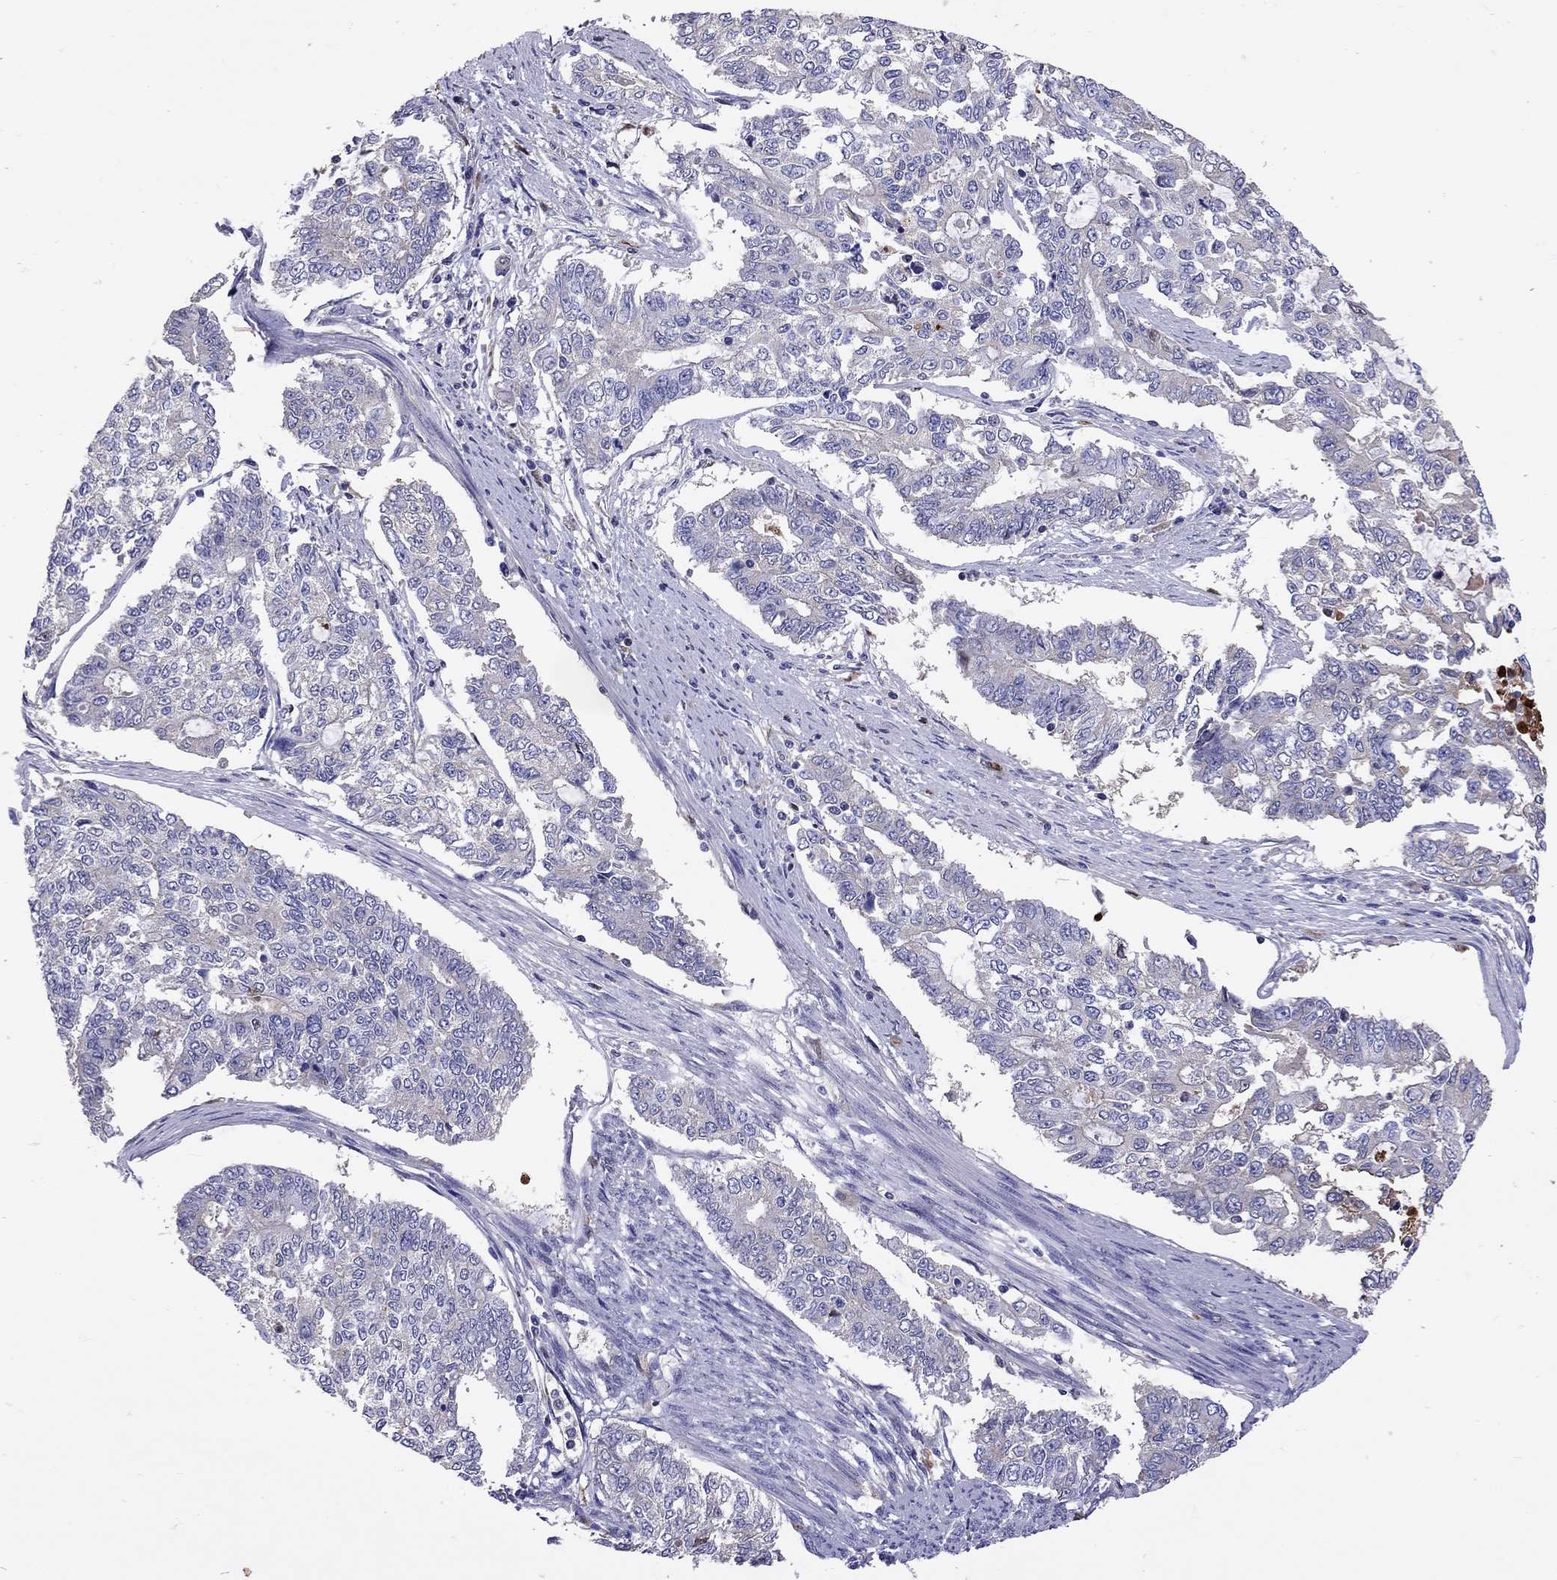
{"staining": {"intensity": "weak", "quantity": "<25%", "location": "cytoplasmic/membranous"}, "tissue": "endometrial cancer", "cell_type": "Tumor cells", "image_type": "cancer", "snomed": [{"axis": "morphology", "description": "Adenocarcinoma, NOS"}, {"axis": "topography", "description": "Uterus"}], "caption": "Immunohistochemistry of human endometrial adenocarcinoma displays no positivity in tumor cells. (DAB (3,3'-diaminobenzidine) IHC visualized using brightfield microscopy, high magnification).", "gene": "SERPINA3", "patient": {"sex": "female", "age": 59}}